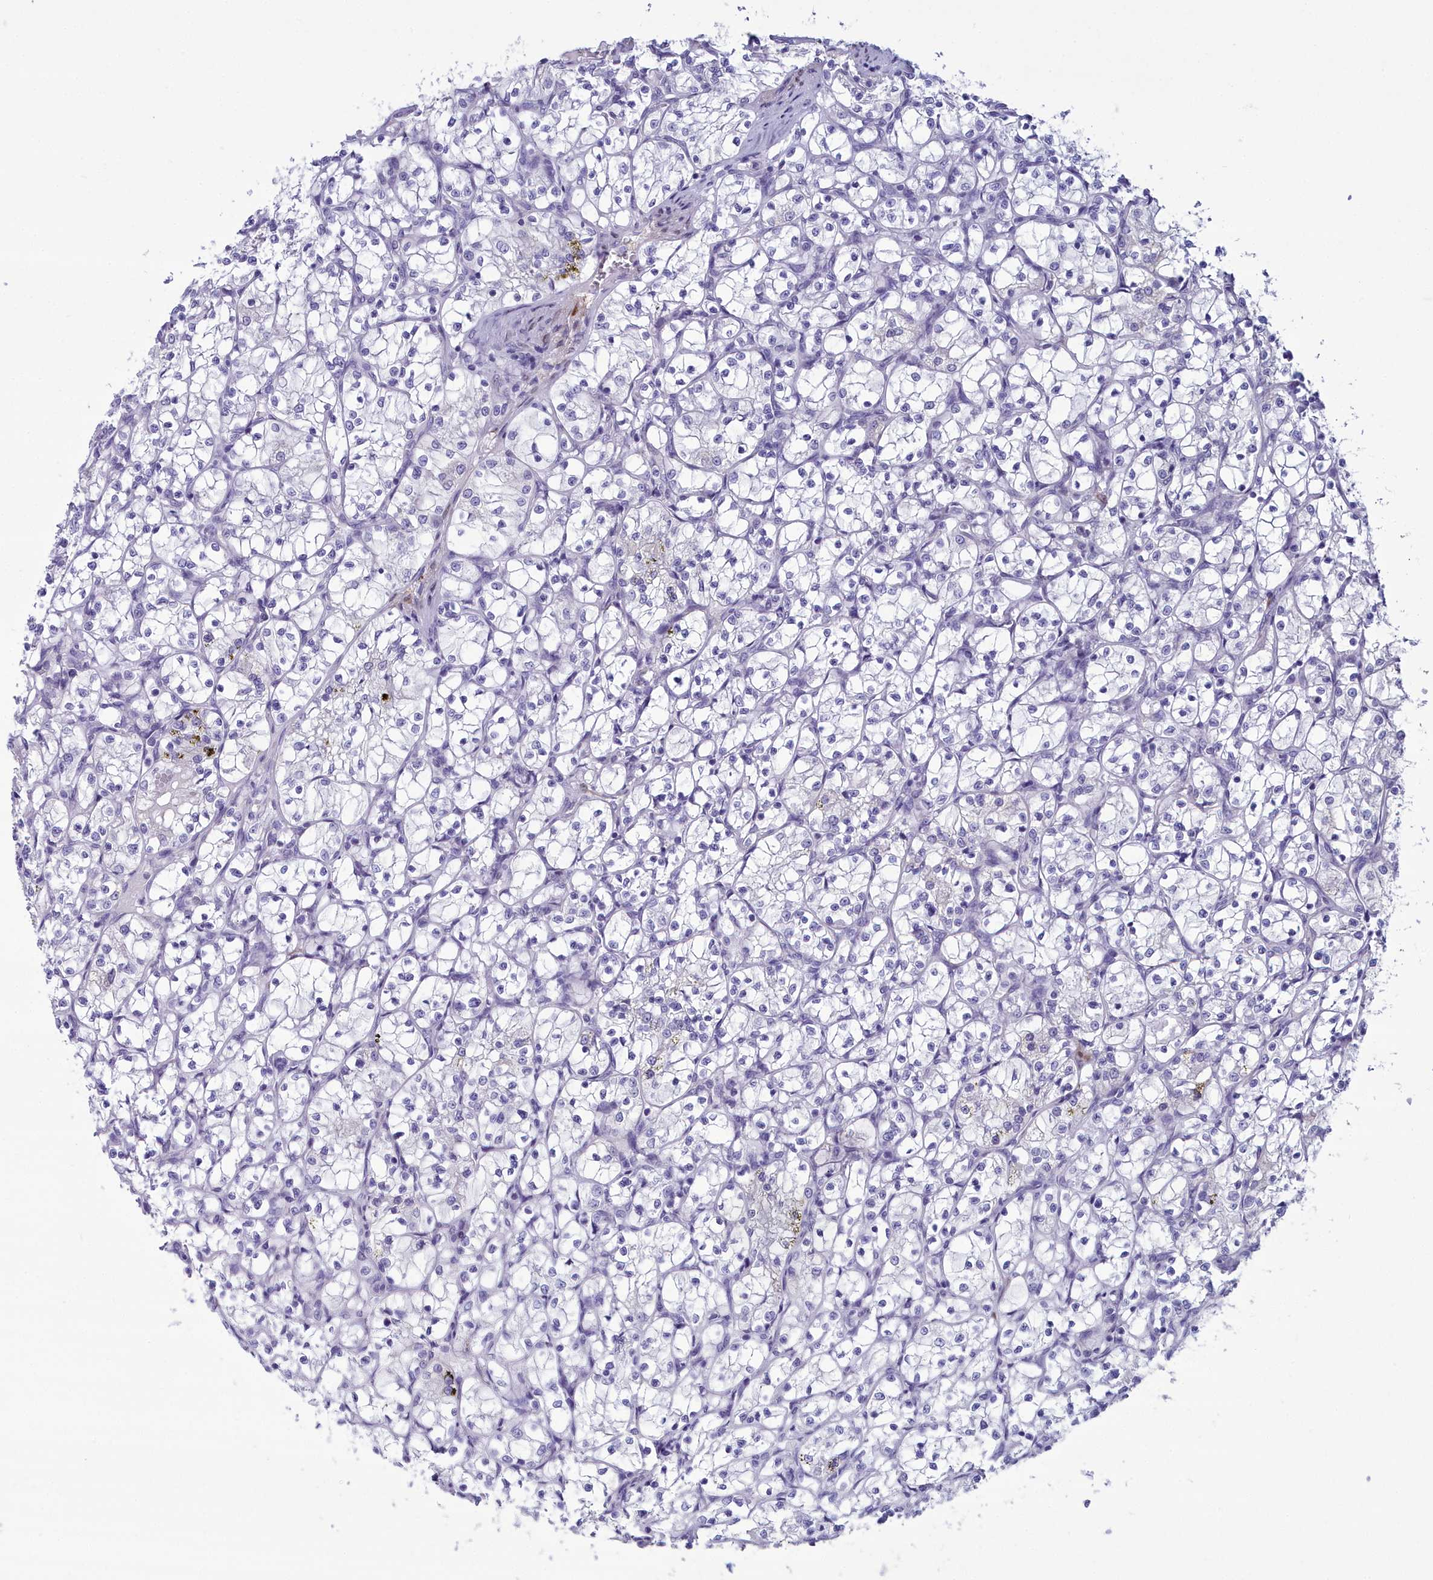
{"staining": {"intensity": "negative", "quantity": "none", "location": "none"}, "tissue": "renal cancer", "cell_type": "Tumor cells", "image_type": "cancer", "snomed": [{"axis": "morphology", "description": "Adenocarcinoma, NOS"}, {"axis": "topography", "description": "Kidney"}], "caption": "Tumor cells are negative for brown protein staining in renal adenocarcinoma.", "gene": "PPP1R14A", "patient": {"sex": "female", "age": 69}}